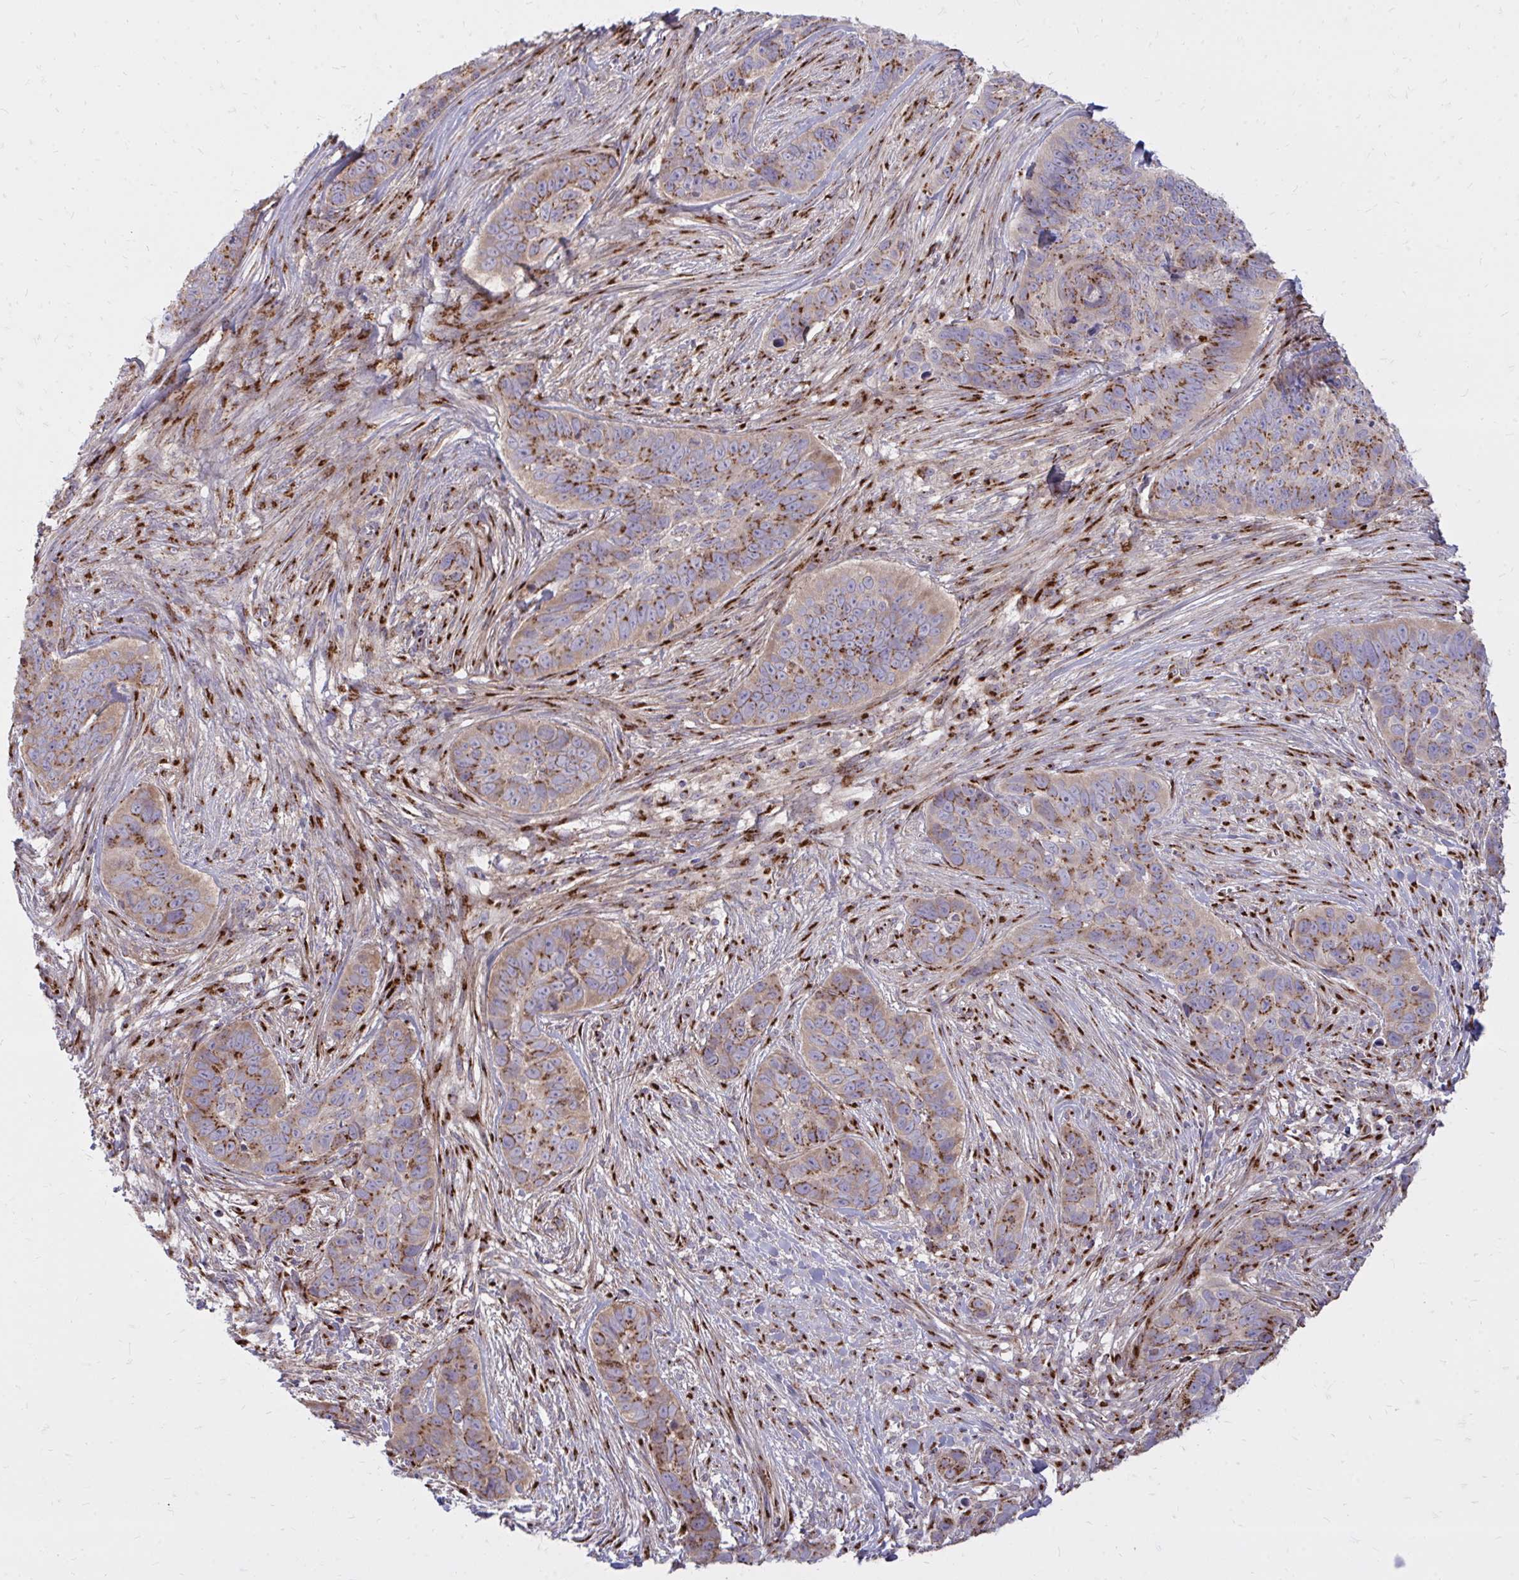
{"staining": {"intensity": "moderate", "quantity": ">75%", "location": "cytoplasmic/membranous"}, "tissue": "skin cancer", "cell_type": "Tumor cells", "image_type": "cancer", "snomed": [{"axis": "morphology", "description": "Basal cell carcinoma"}, {"axis": "topography", "description": "Skin"}], "caption": "Basal cell carcinoma (skin) stained for a protein exhibits moderate cytoplasmic/membranous positivity in tumor cells.", "gene": "RAB6B", "patient": {"sex": "female", "age": 82}}